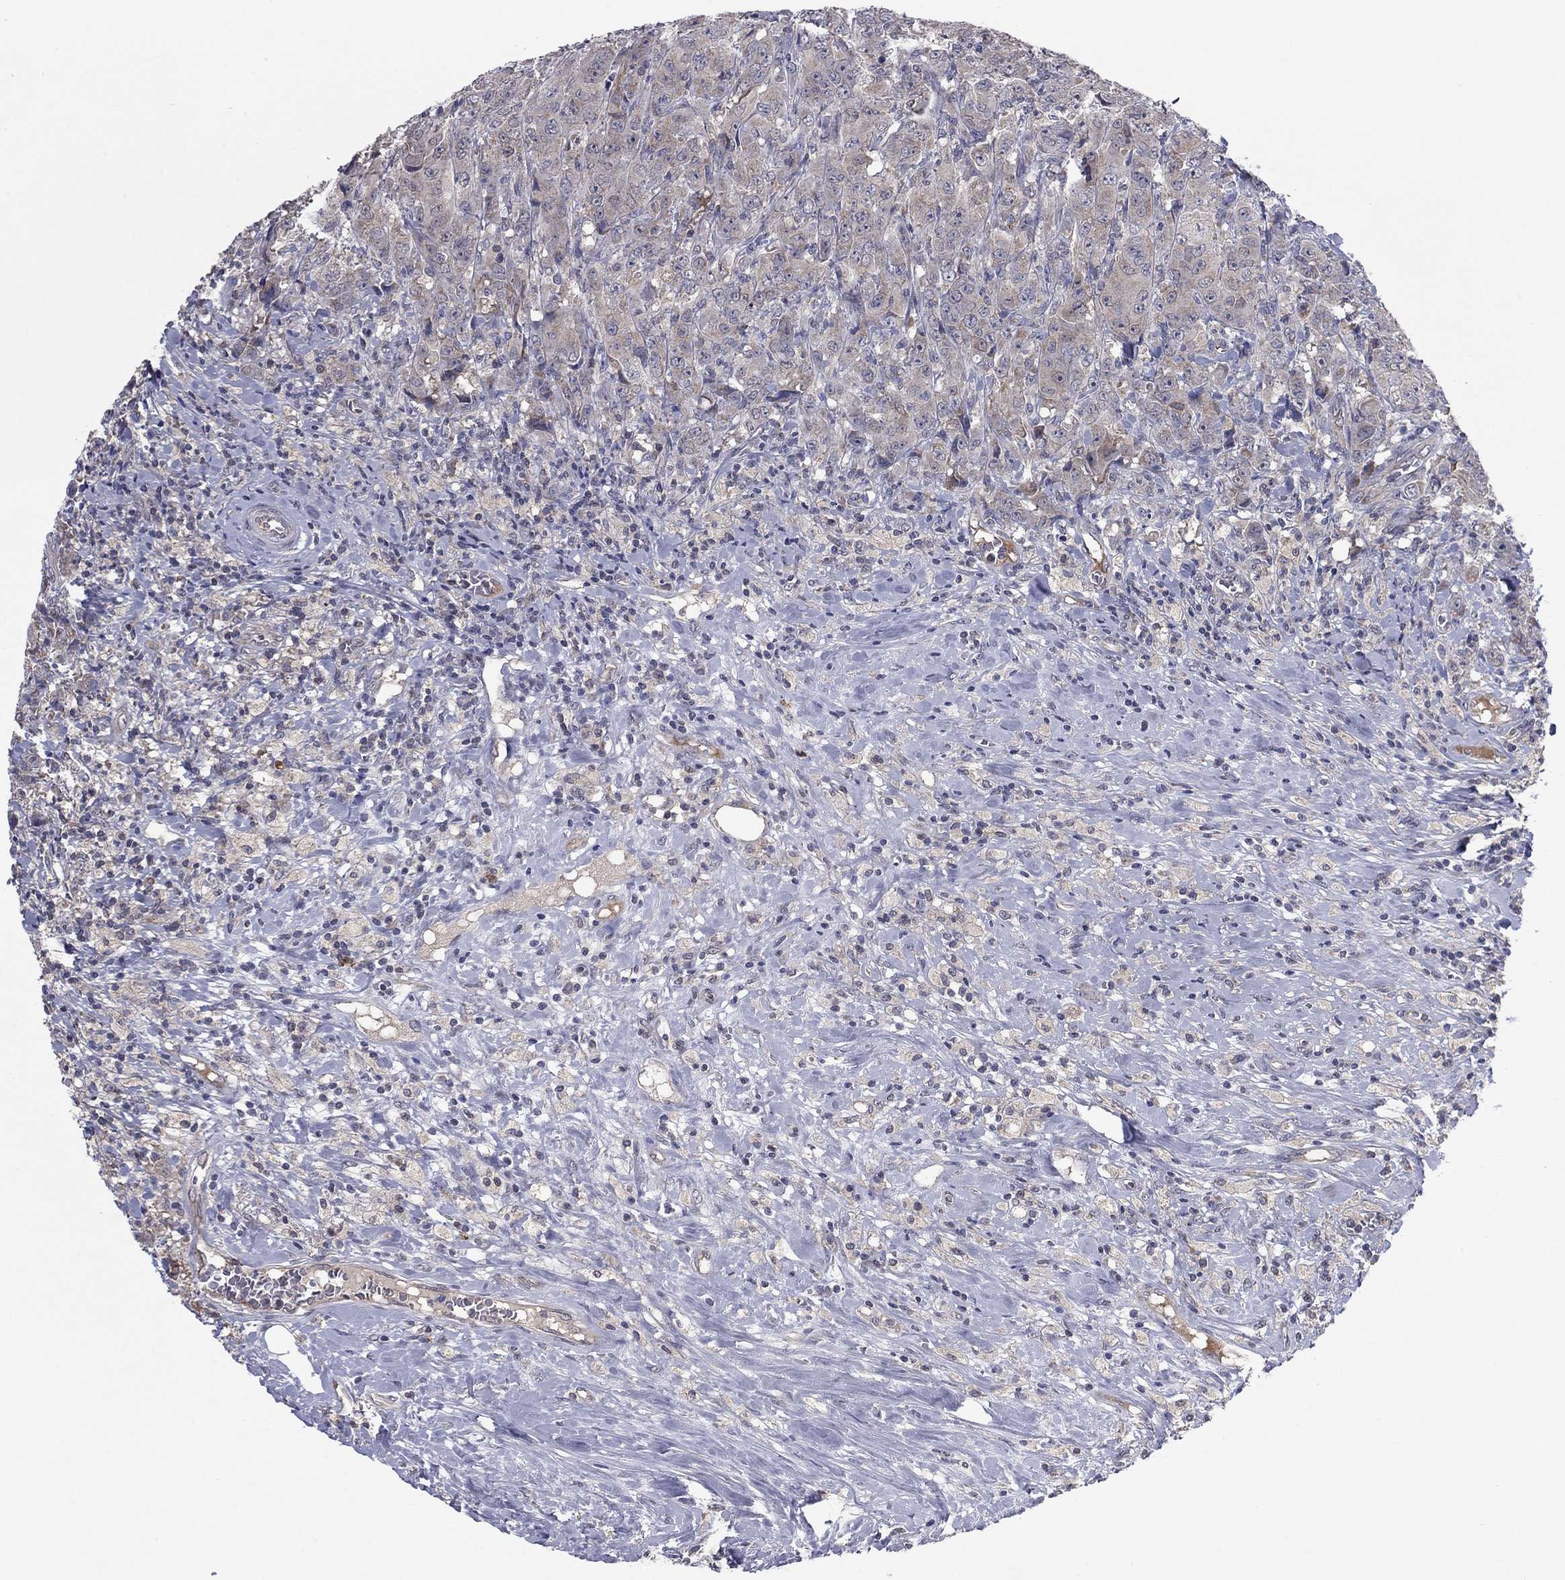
{"staining": {"intensity": "weak", "quantity": "<25%", "location": "cytoplasmic/membranous"}, "tissue": "breast cancer", "cell_type": "Tumor cells", "image_type": "cancer", "snomed": [{"axis": "morphology", "description": "Duct carcinoma"}, {"axis": "topography", "description": "Breast"}], "caption": "Immunohistochemical staining of human breast cancer (intraductal carcinoma) reveals no significant expression in tumor cells.", "gene": "GRHPR", "patient": {"sex": "female", "age": 43}}